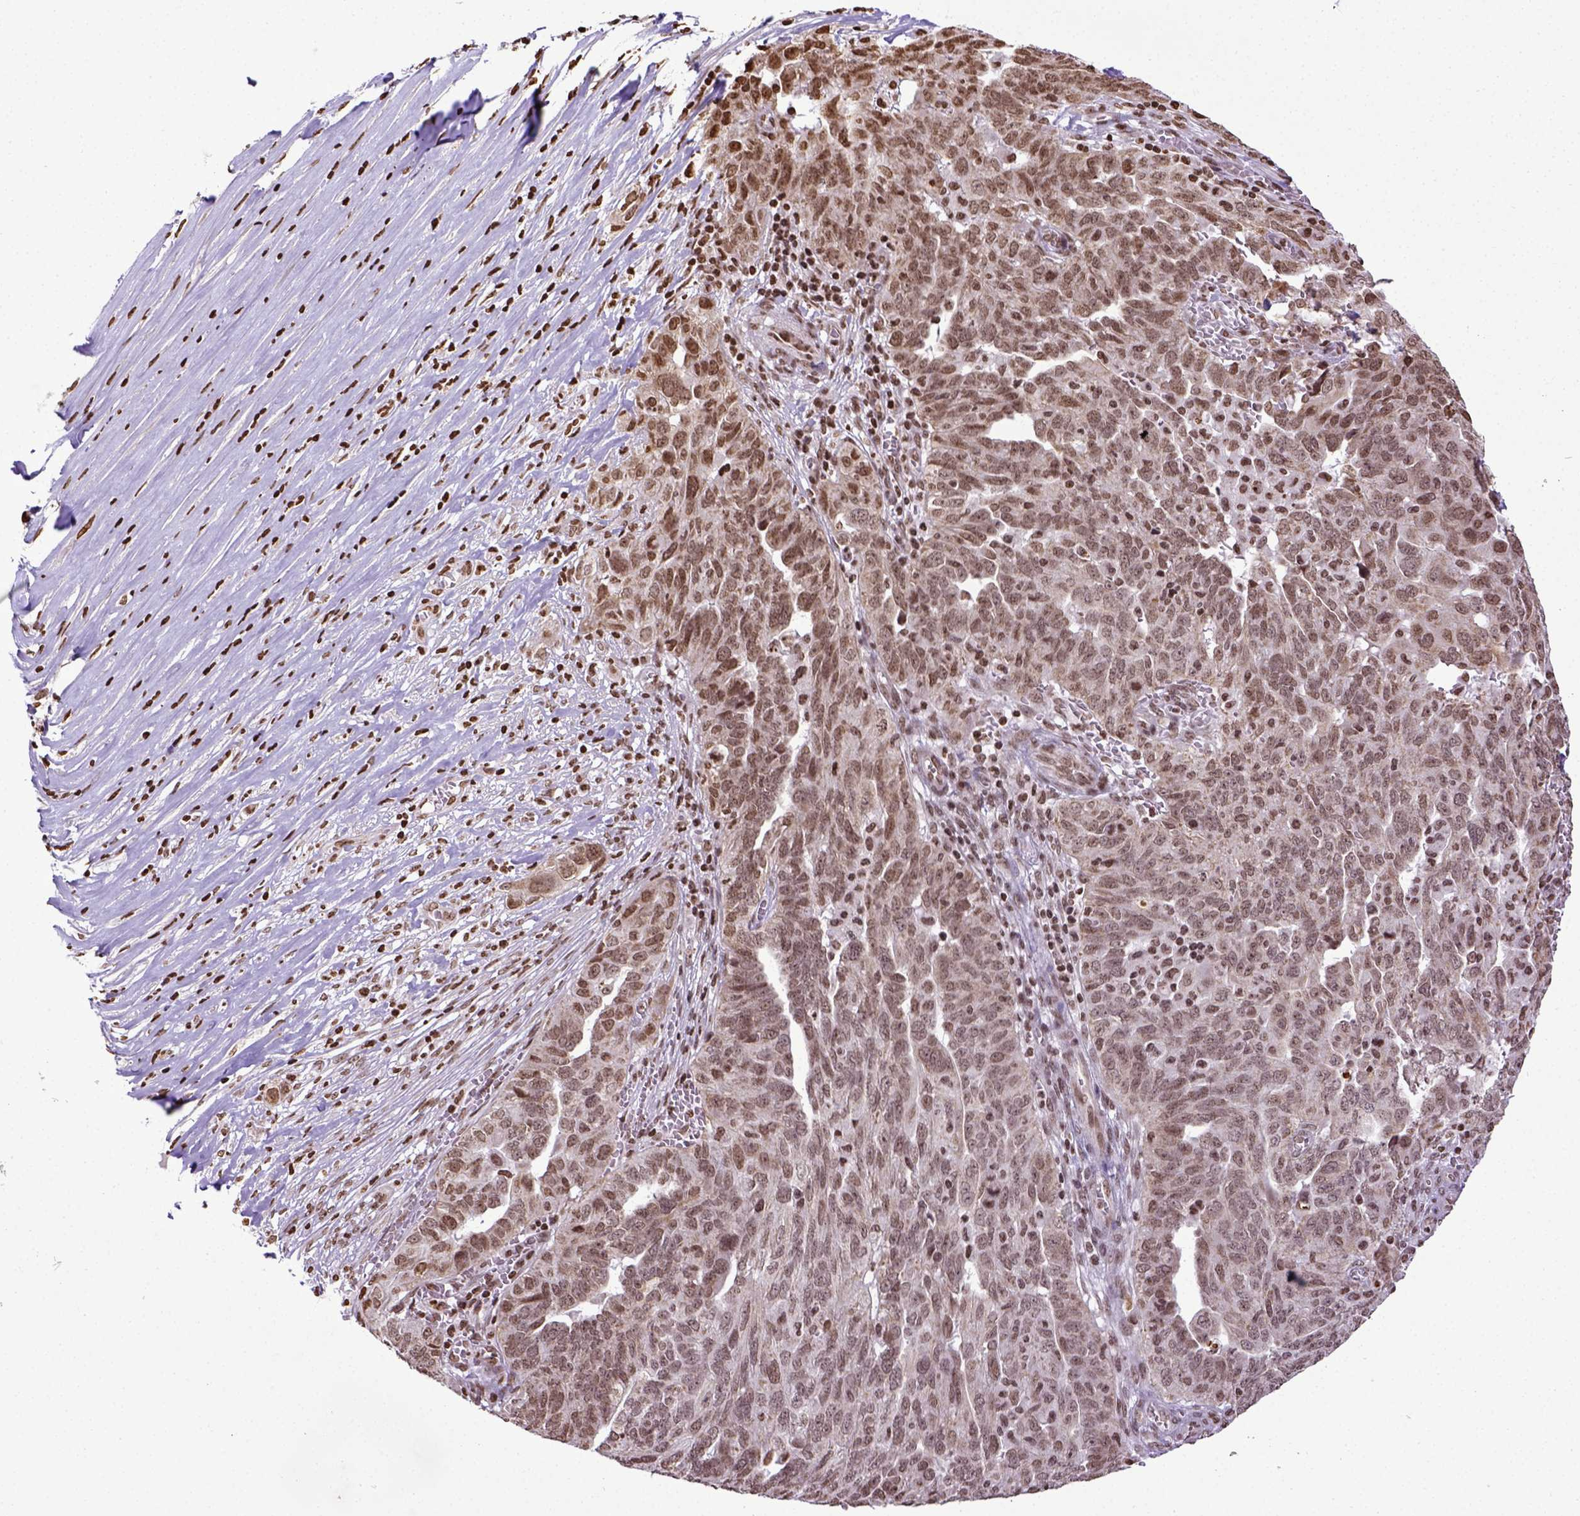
{"staining": {"intensity": "moderate", "quantity": ">75%", "location": "nuclear"}, "tissue": "ovarian cancer", "cell_type": "Tumor cells", "image_type": "cancer", "snomed": [{"axis": "morphology", "description": "Carcinoma, endometroid"}, {"axis": "topography", "description": "Soft tissue"}, {"axis": "topography", "description": "Ovary"}], "caption": "Ovarian endometroid carcinoma was stained to show a protein in brown. There is medium levels of moderate nuclear staining in about >75% of tumor cells. (DAB (3,3'-diaminobenzidine) IHC, brown staining for protein, blue staining for nuclei).", "gene": "ZNF75D", "patient": {"sex": "female", "age": 52}}